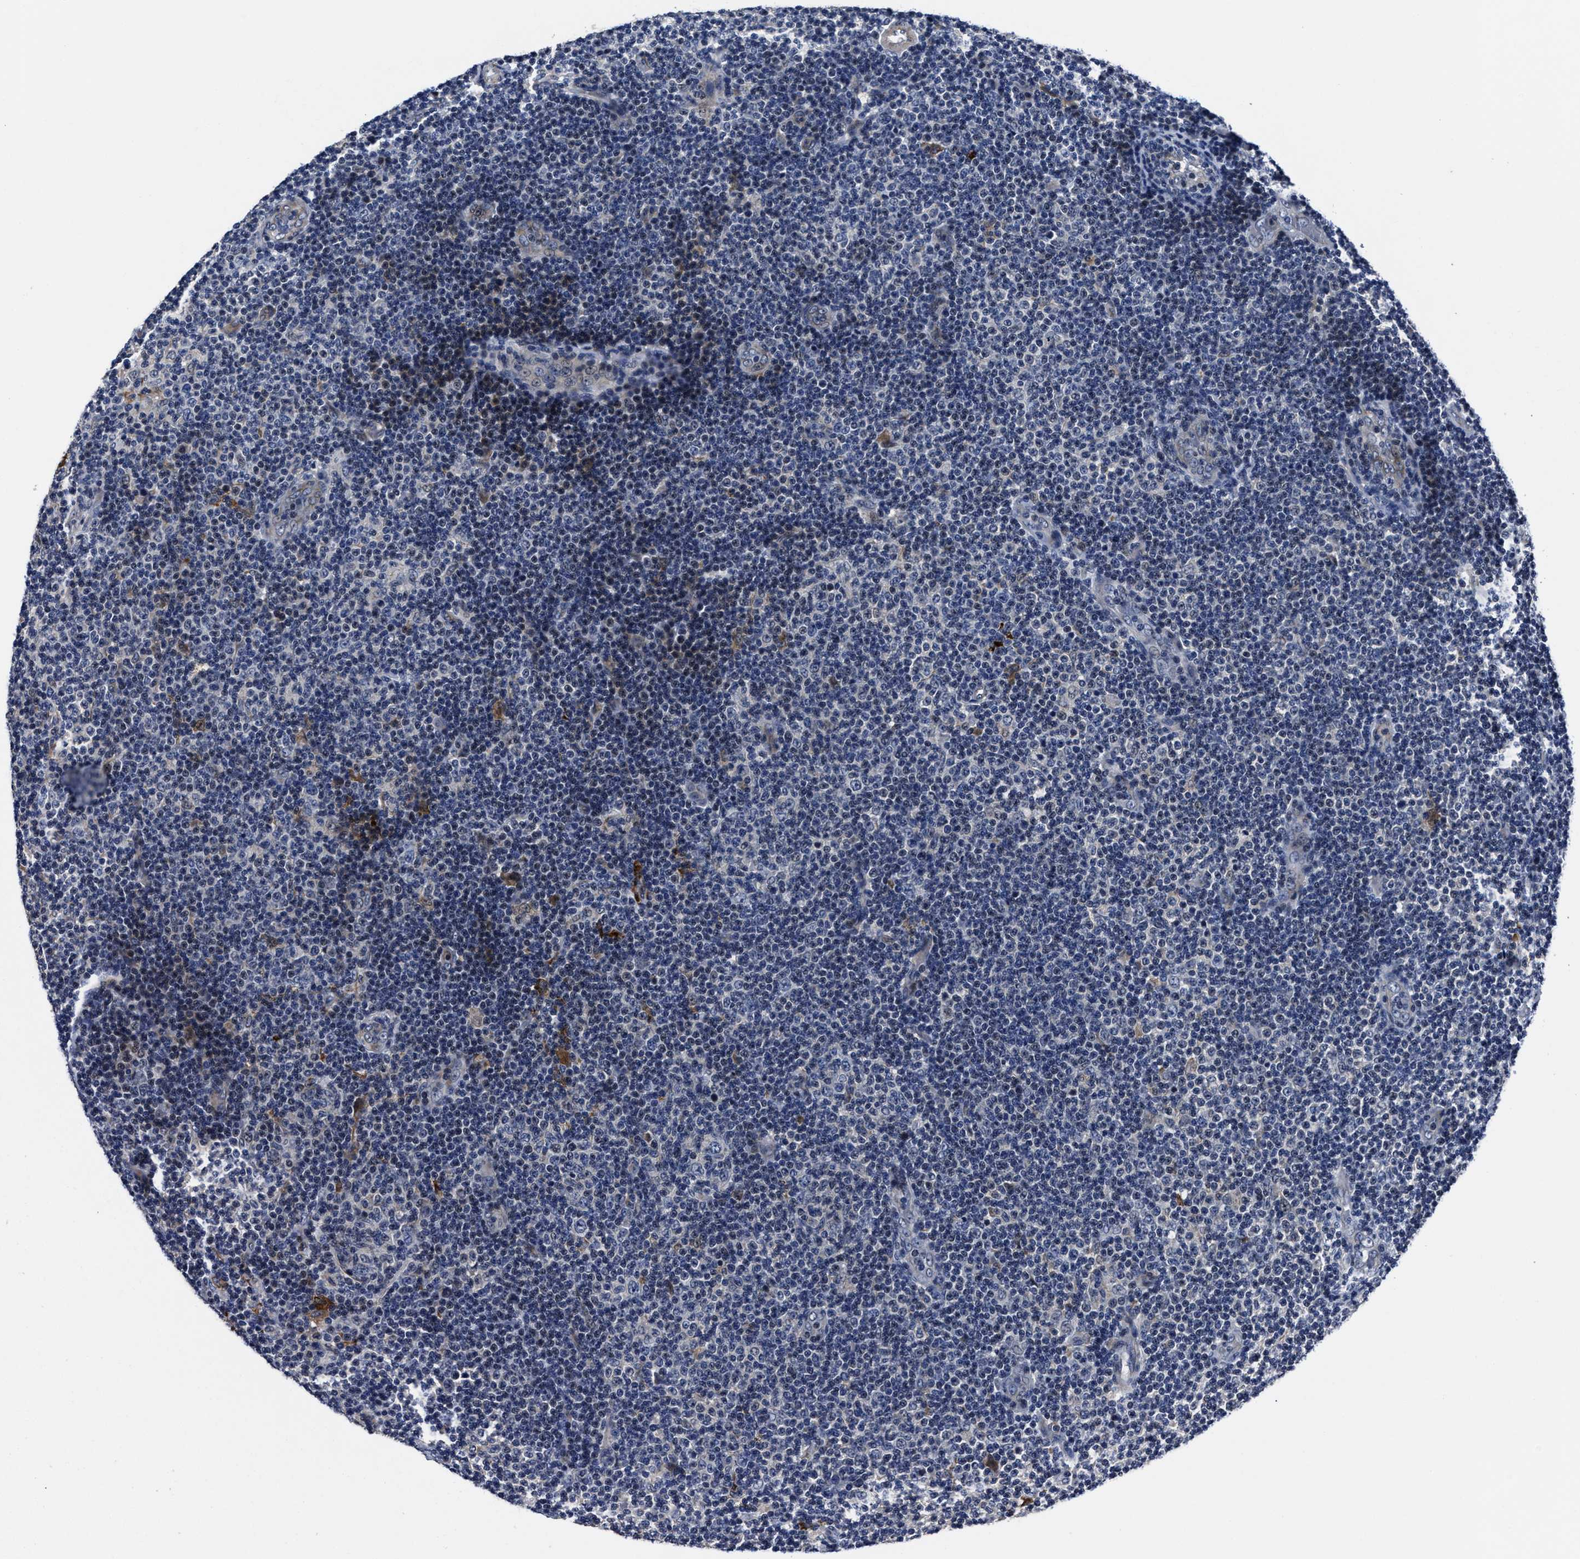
{"staining": {"intensity": "negative", "quantity": "none", "location": "none"}, "tissue": "lymphoma", "cell_type": "Tumor cells", "image_type": "cancer", "snomed": [{"axis": "morphology", "description": "Malignant lymphoma, non-Hodgkin's type, Low grade"}, {"axis": "topography", "description": "Lymph node"}], "caption": "The image shows no staining of tumor cells in lymphoma. (DAB IHC visualized using brightfield microscopy, high magnification).", "gene": "RSBN1L", "patient": {"sex": "male", "age": 83}}